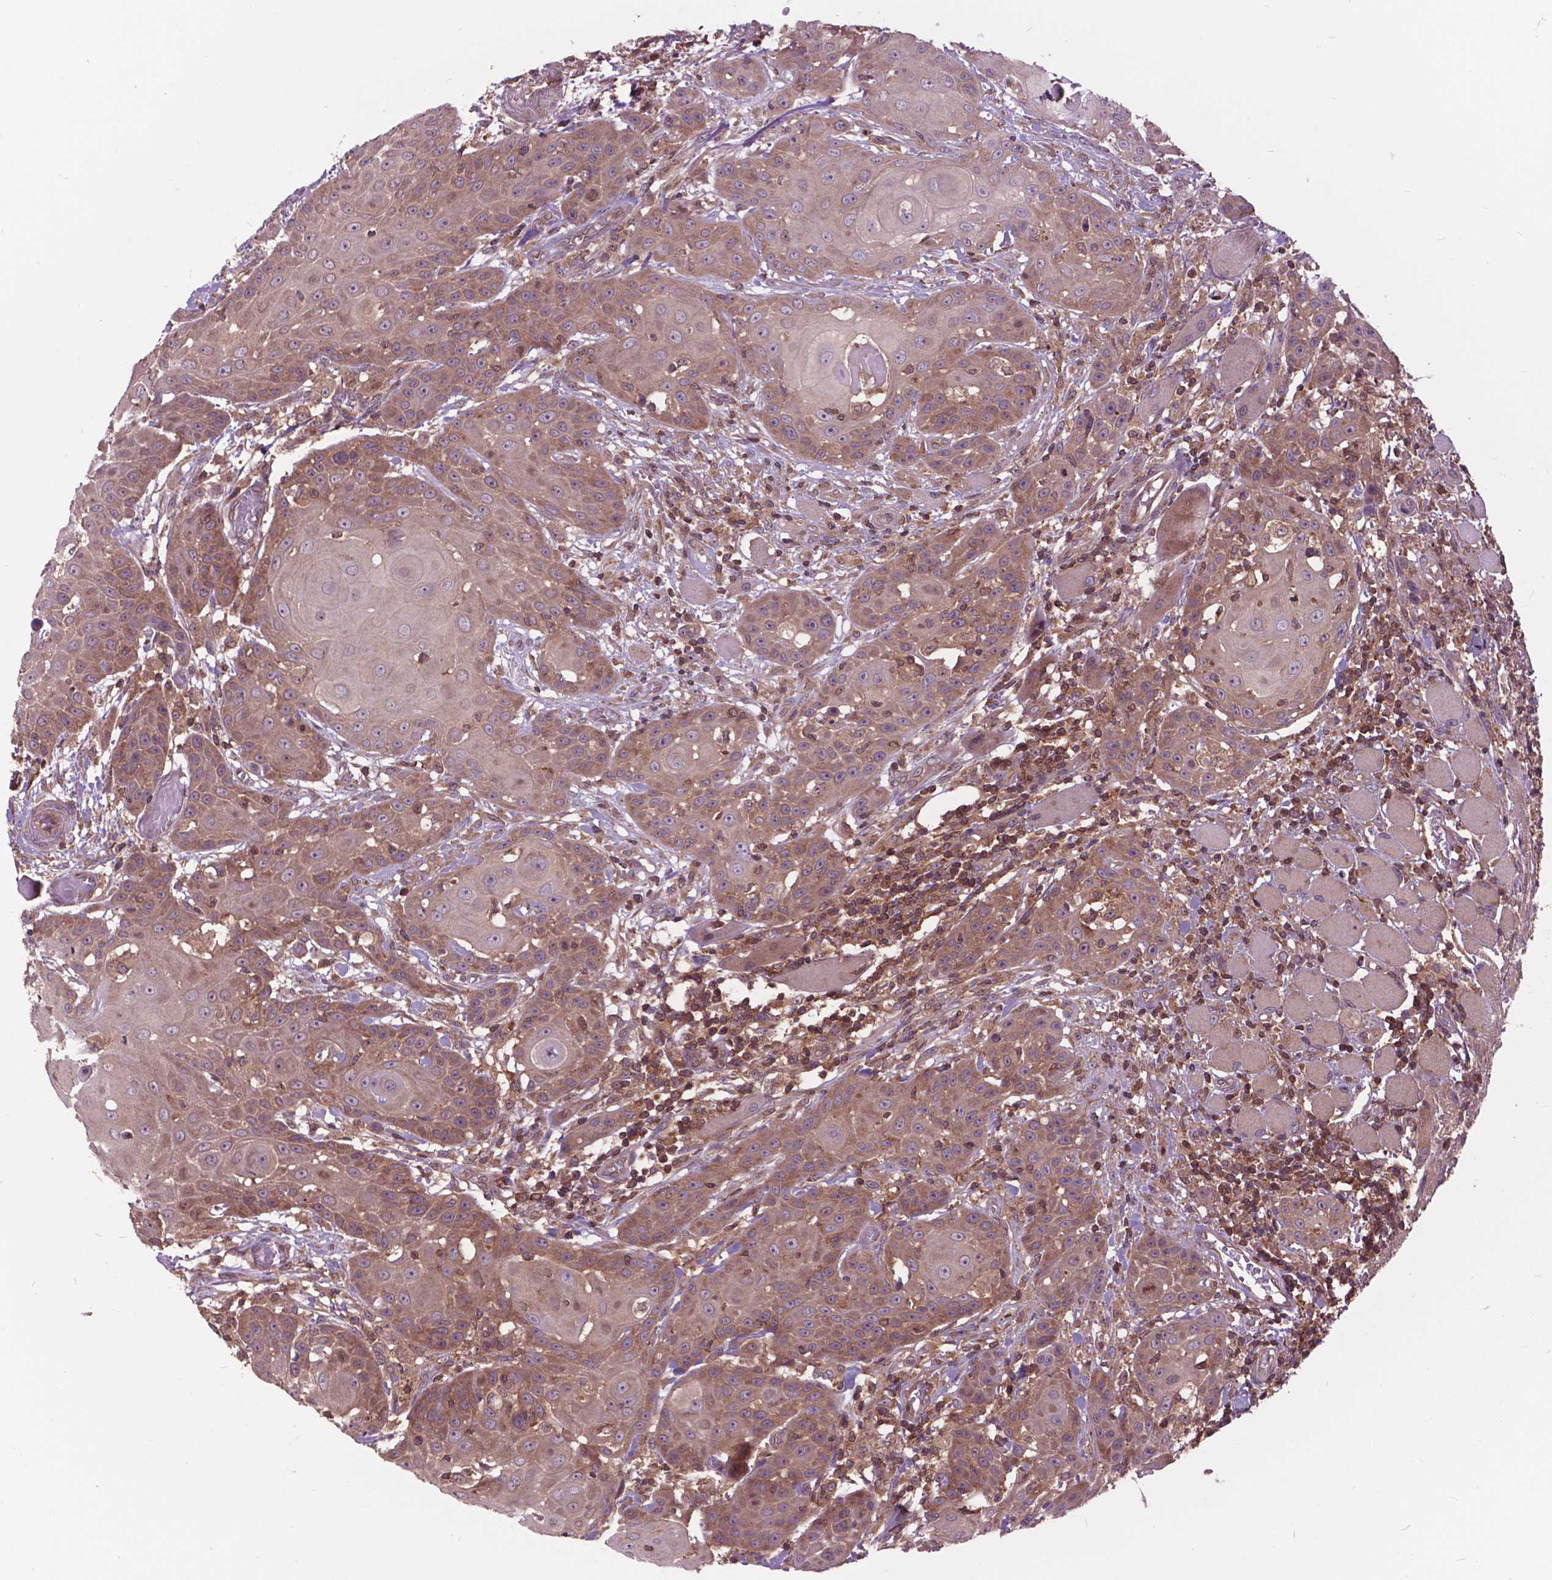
{"staining": {"intensity": "weak", "quantity": ">75%", "location": "cytoplasmic/membranous"}, "tissue": "head and neck cancer", "cell_type": "Tumor cells", "image_type": "cancer", "snomed": [{"axis": "morphology", "description": "Normal tissue, NOS"}, {"axis": "morphology", "description": "Squamous cell carcinoma, NOS"}, {"axis": "topography", "description": "Oral tissue"}, {"axis": "topography", "description": "Head-Neck"}], "caption": "Protein staining exhibits weak cytoplasmic/membranous positivity in approximately >75% of tumor cells in head and neck cancer (squamous cell carcinoma). Using DAB (3,3'-diaminobenzidine) (brown) and hematoxylin (blue) stains, captured at high magnification using brightfield microscopy.", "gene": "ARAF", "patient": {"sex": "female", "age": 55}}